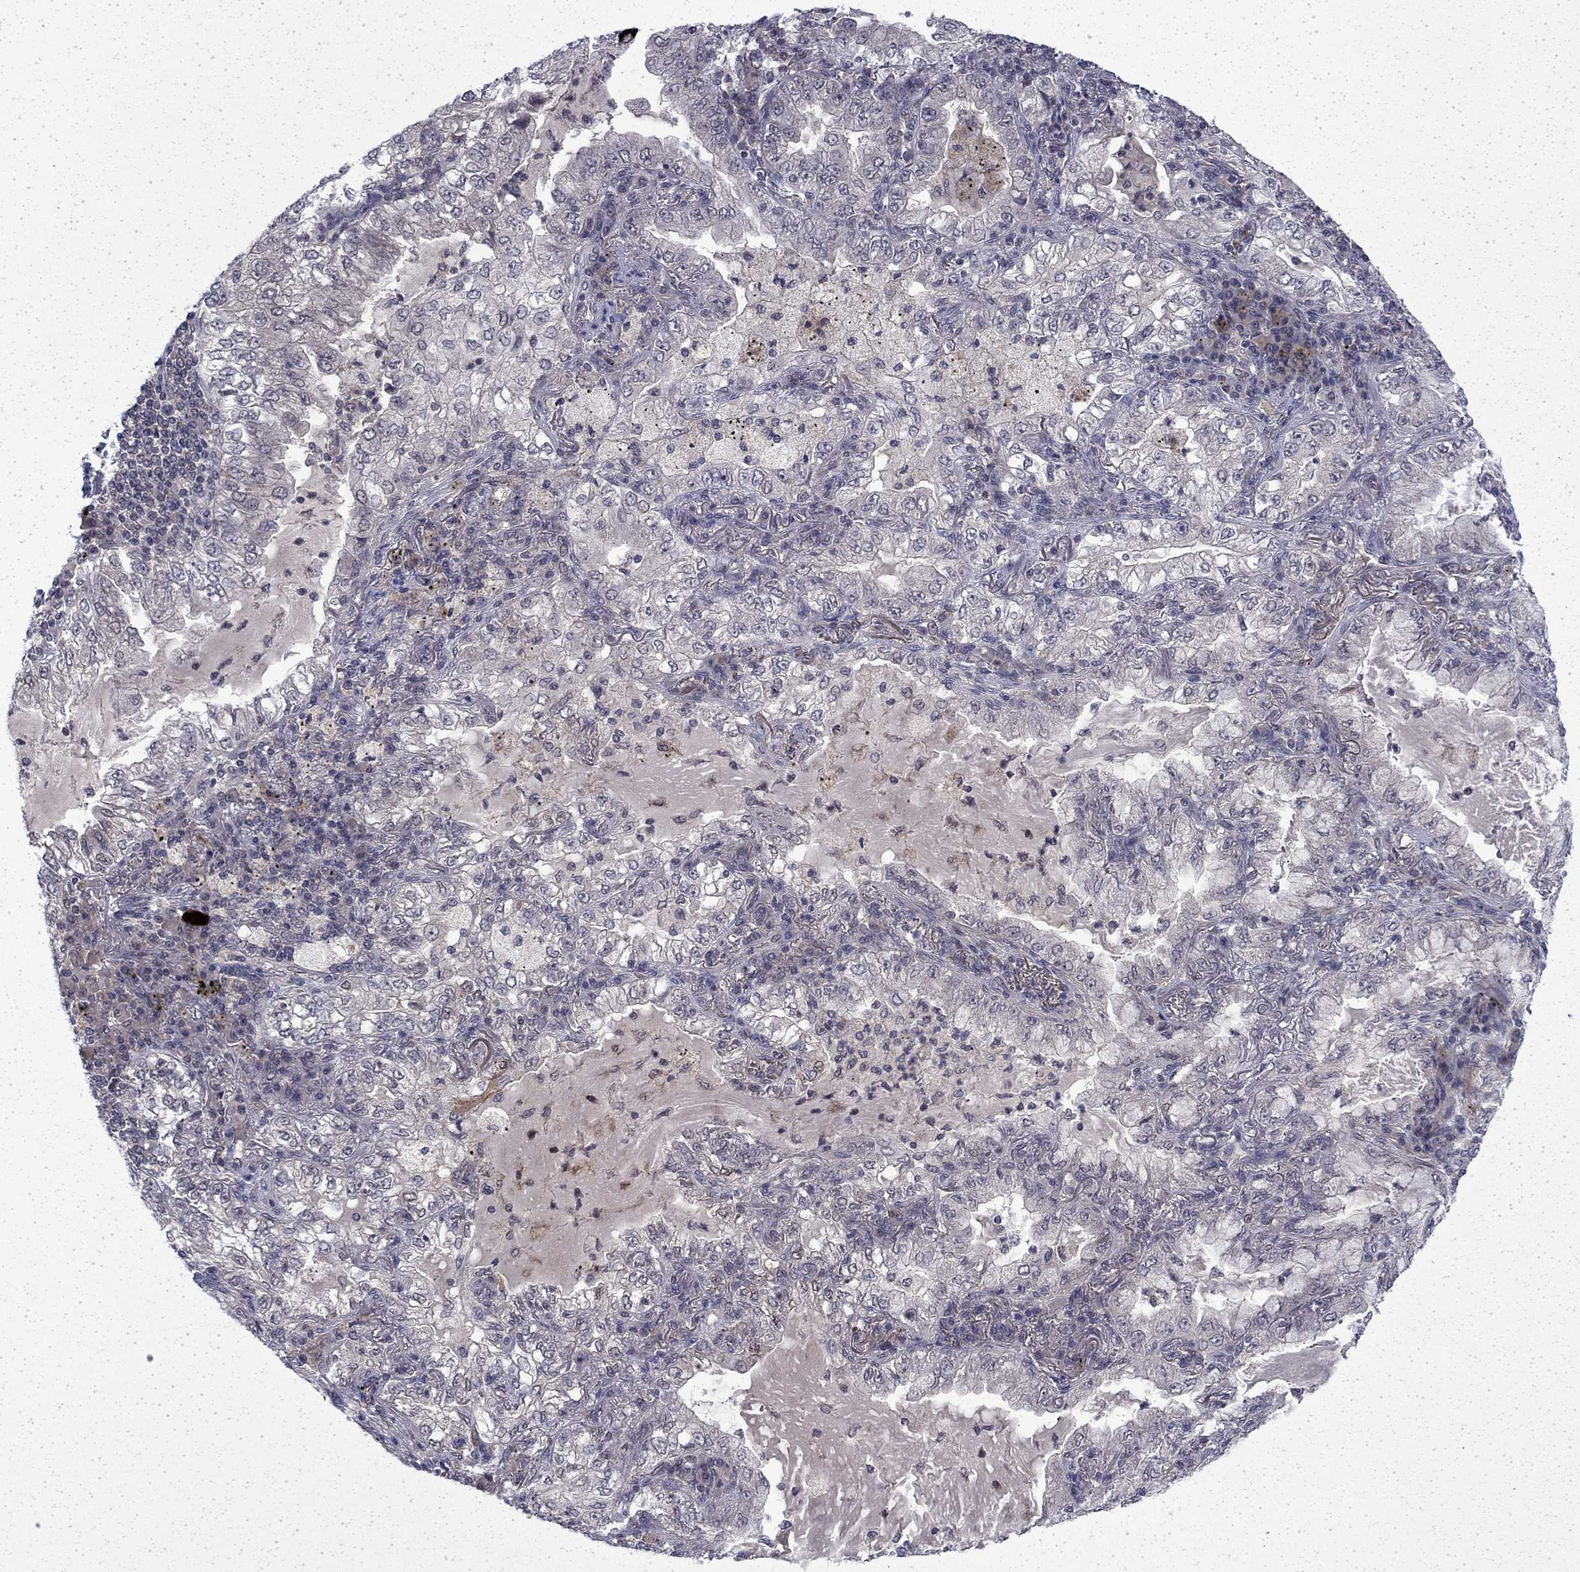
{"staining": {"intensity": "negative", "quantity": "none", "location": "none"}, "tissue": "lung cancer", "cell_type": "Tumor cells", "image_type": "cancer", "snomed": [{"axis": "morphology", "description": "Adenocarcinoma, NOS"}, {"axis": "topography", "description": "Lung"}], "caption": "Immunohistochemistry (IHC) micrograph of neoplastic tissue: human adenocarcinoma (lung) stained with DAB shows no significant protein positivity in tumor cells.", "gene": "CHAT", "patient": {"sex": "female", "age": 73}}